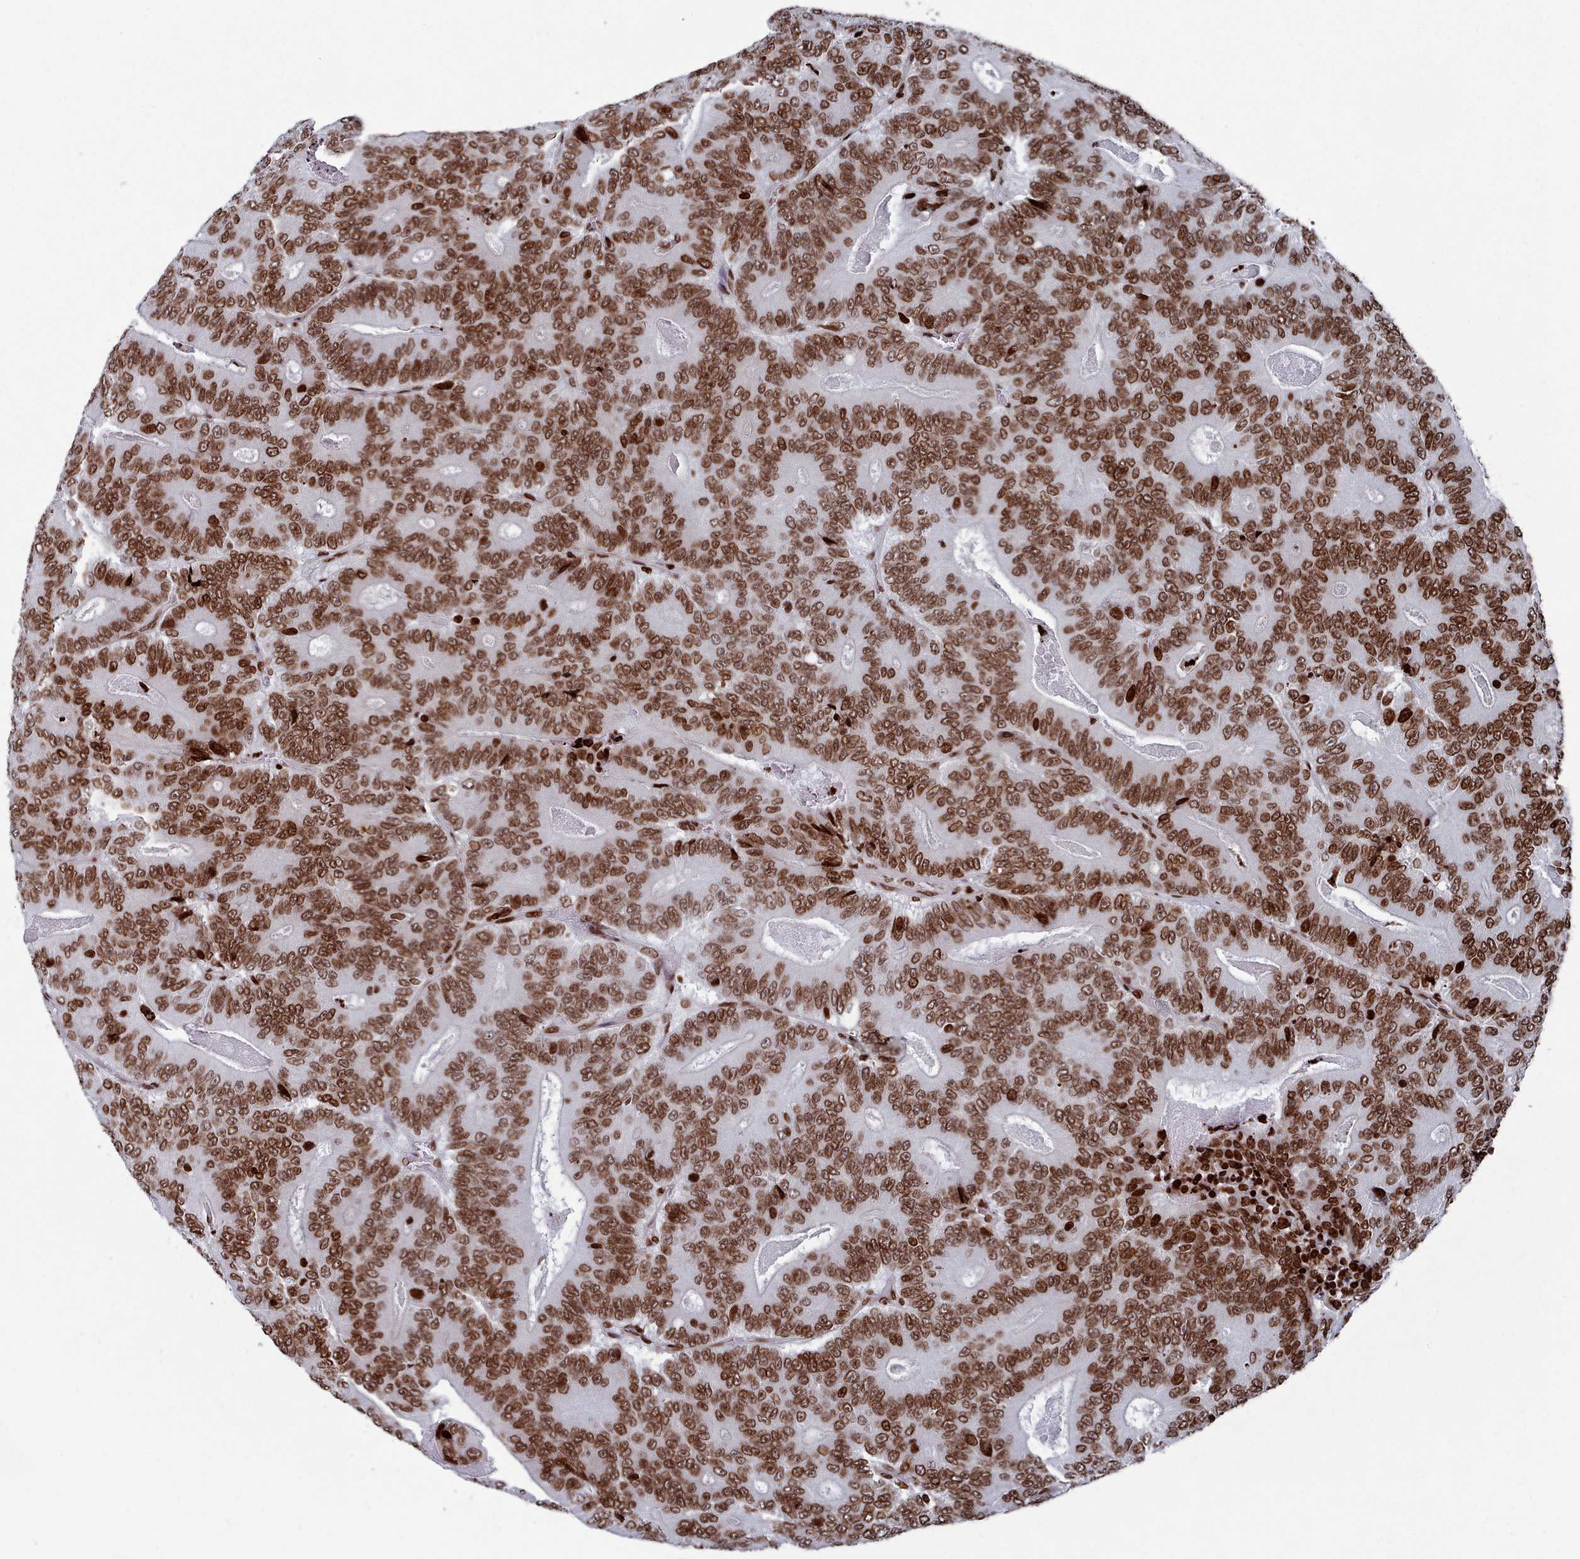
{"staining": {"intensity": "strong", "quantity": ">75%", "location": "cytoplasmic/membranous,nuclear"}, "tissue": "colorectal cancer", "cell_type": "Tumor cells", "image_type": "cancer", "snomed": [{"axis": "morphology", "description": "Adenocarcinoma, NOS"}, {"axis": "topography", "description": "Colon"}], "caption": "Colorectal adenocarcinoma was stained to show a protein in brown. There is high levels of strong cytoplasmic/membranous and nuclear staining in approximately >75% of tumor cells.", "gene": "PCDHB12", "patient": {"sex": "male", "age": 83}}